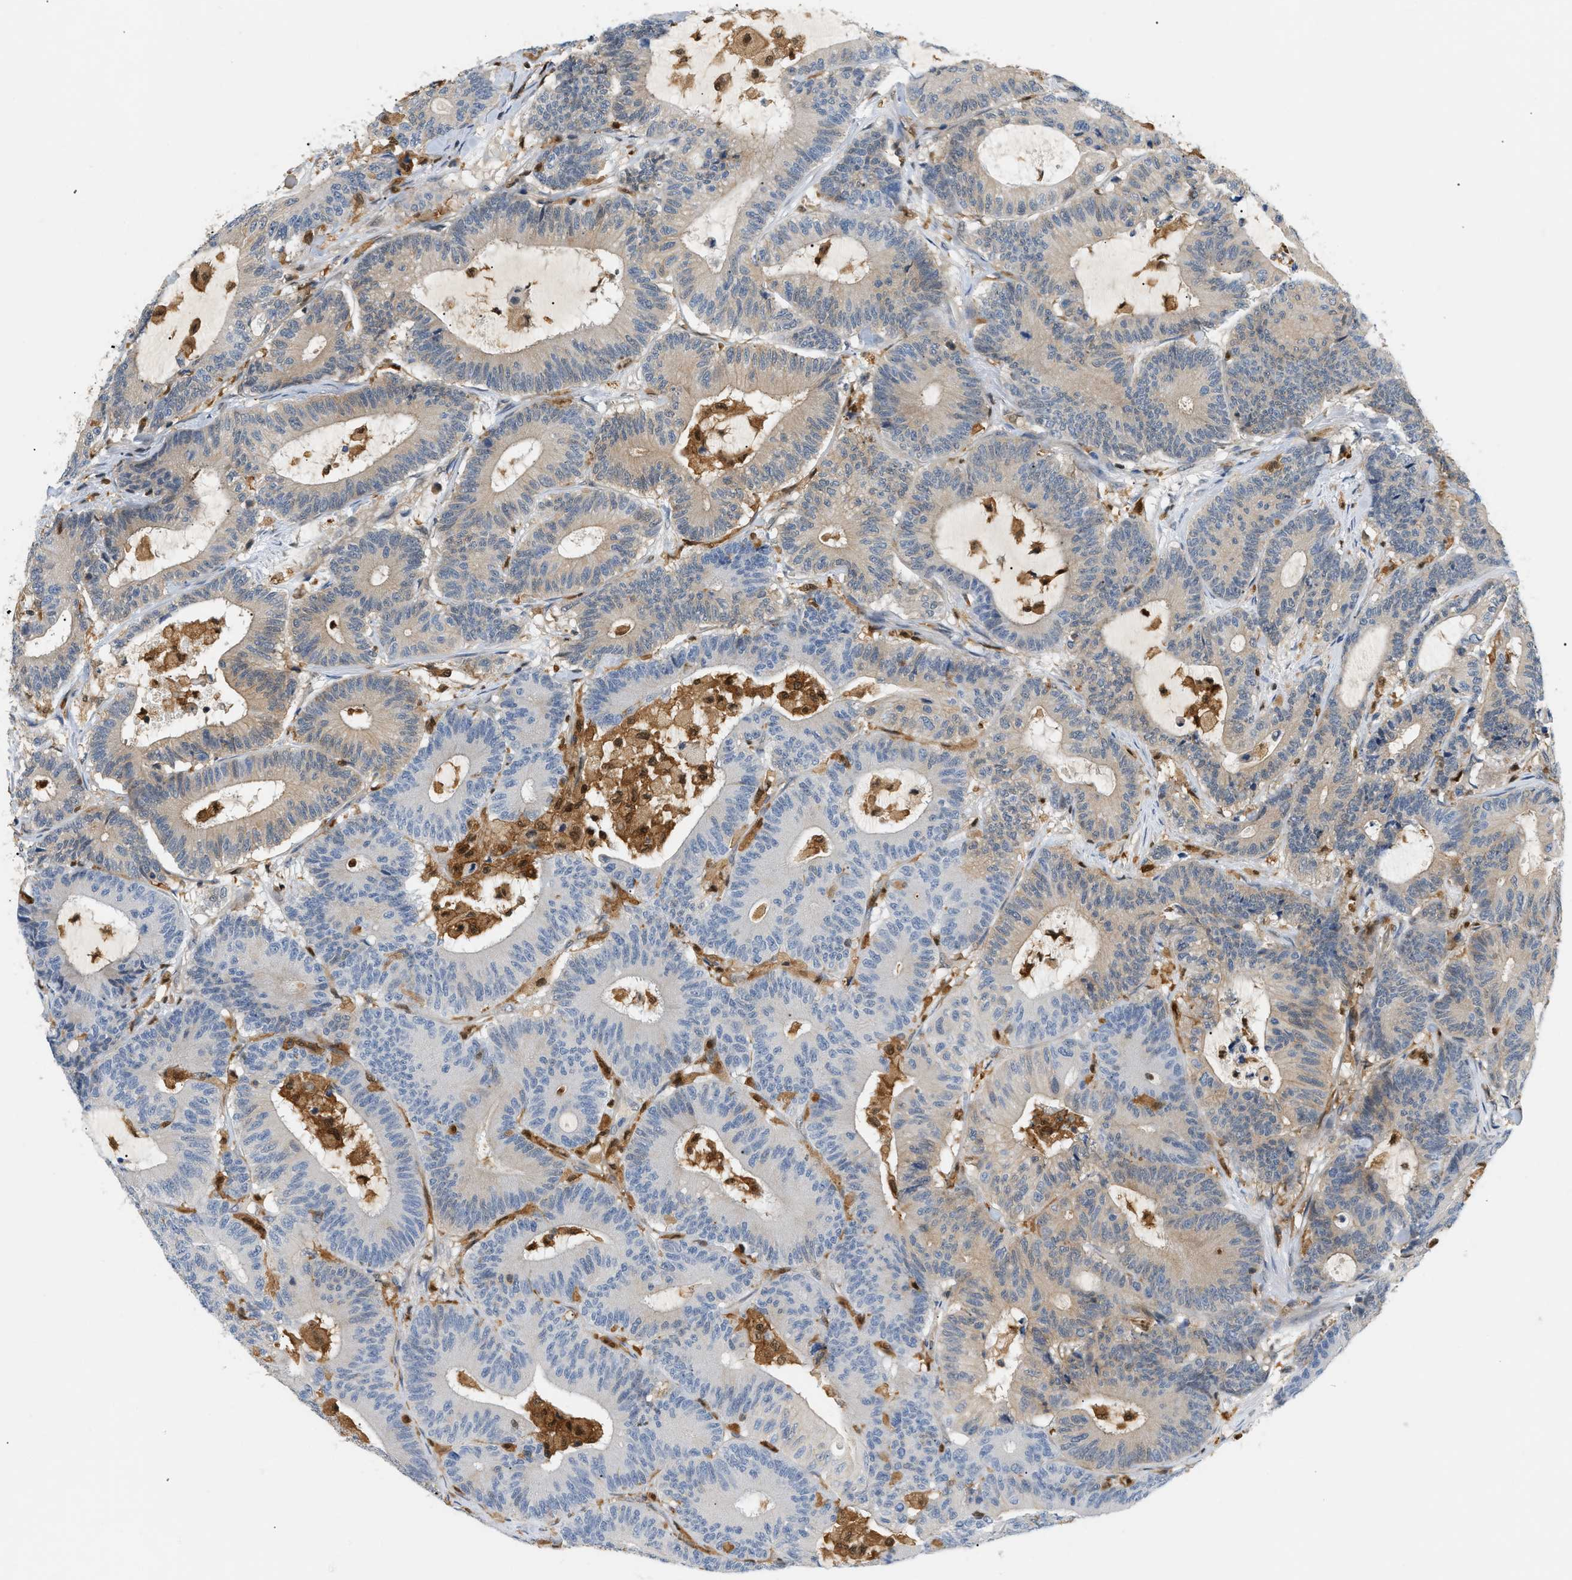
{"staining": {"intensity": "weak", "quantity": "<25%", "location": "cytoplasmic/membranous"}, "tissue": "colorectal cancer", "cell_type": "Tumor cells", "image_type": "cancer", "snomed": [{"axis": "morphology", "description": "Adenocarcinoma, NOS"}, {"axis": "topography", "description": "Colon"}], "caption": "The IHC image has no significant staining in tumor cells of colorectal cancer tissue. (IHC, brightfield microscopy, high magnification).", "gene": "PYCARD", "patient": {"sex": "female", "age": 84}}